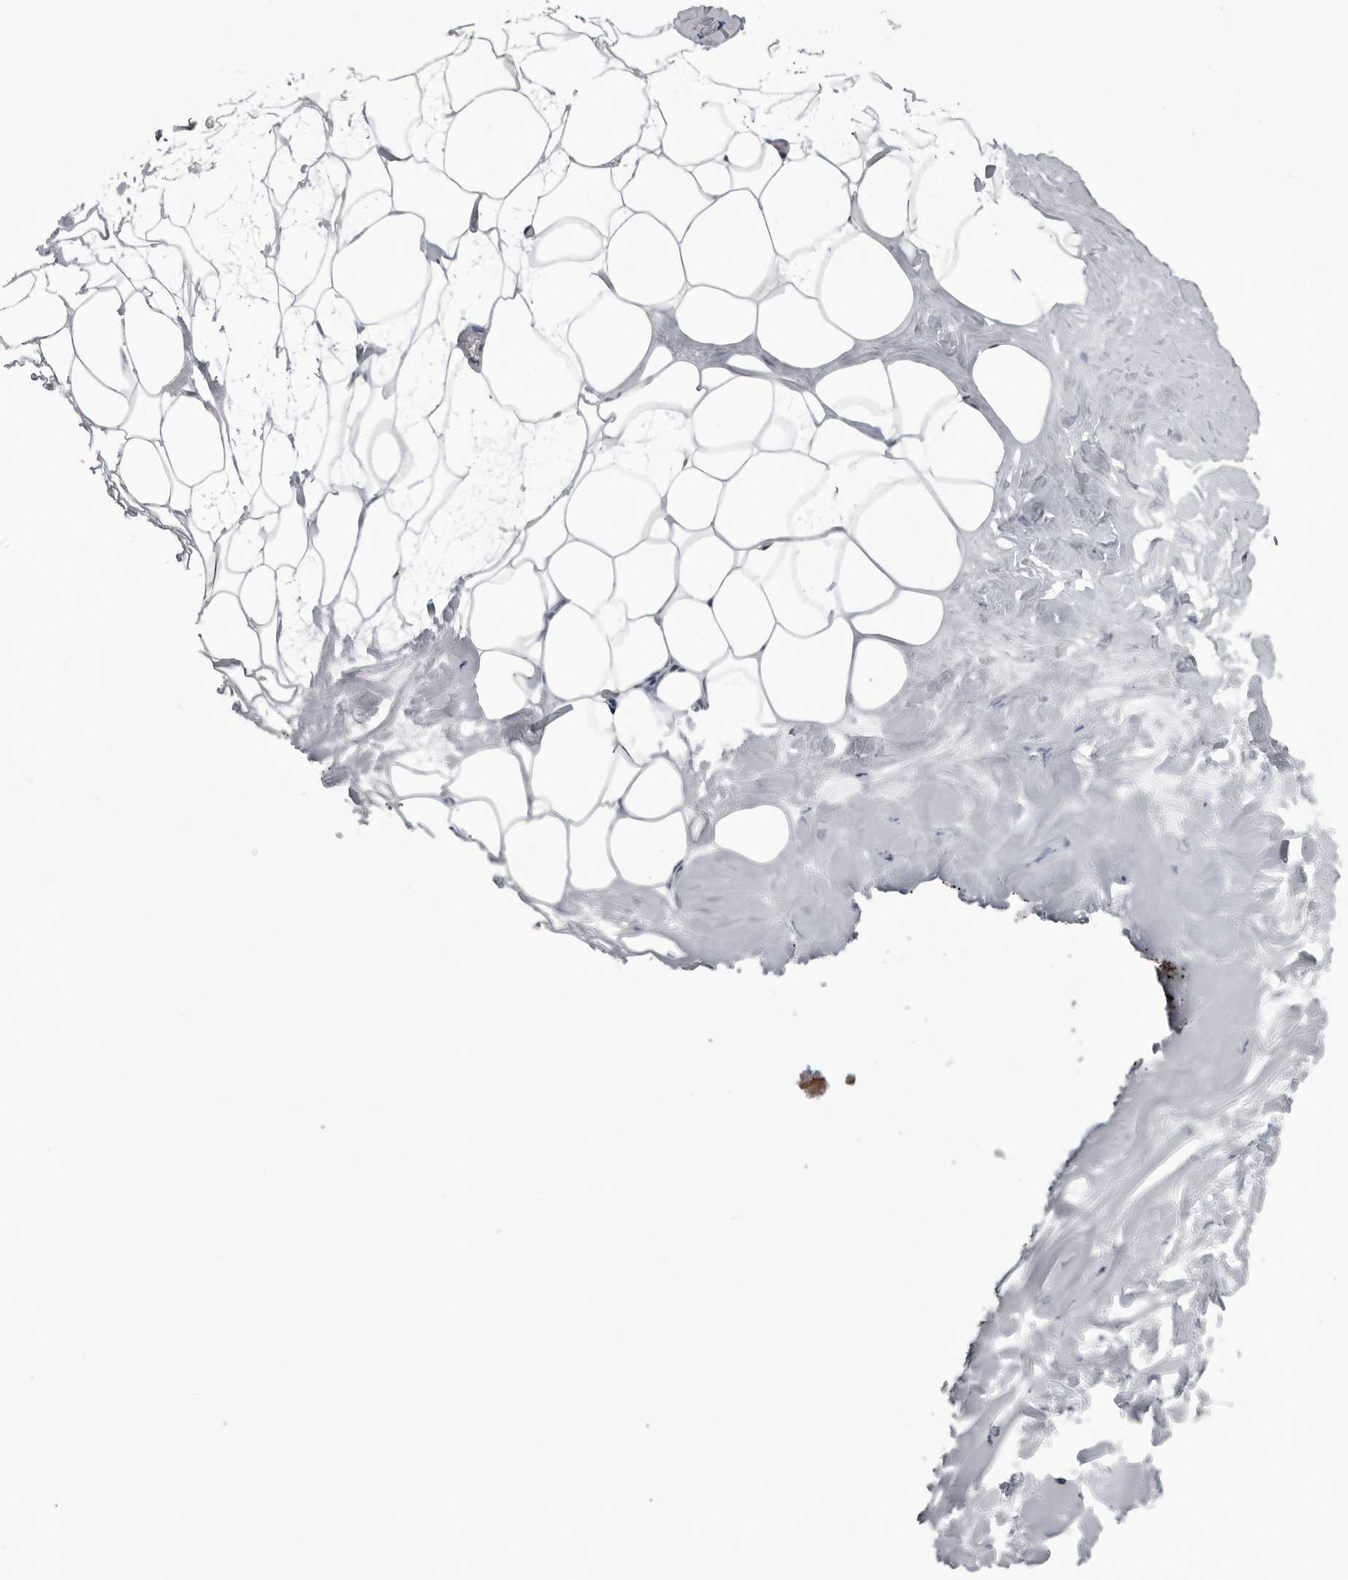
{"staining": {"intensity": "negative", "quantity": "none", "location": "none"}, "tissue": "adipose tissue", "cell_type": "Adipocytes", "image_type": "normal", "snomed": [{"axis": "morphology", "description": "Normal tissue, NOS"}, {"axis": "morphology", "description": "Fibrosis, NOS"}, {"axis": "topography", "description": "Breast"}, {"axis": "topography", "description": "Adipose tissue"}], "caption": "Immunohistochemistry of normal adipose tissue reveals no positivity in adipocytes. (DAB (3,3'-diaminobenzidine) immunohistochemistry (IHC) with hematoxylin counter stain).", "gene": "AKR1A1", "patient": {"sex": "female", "age": 39}}